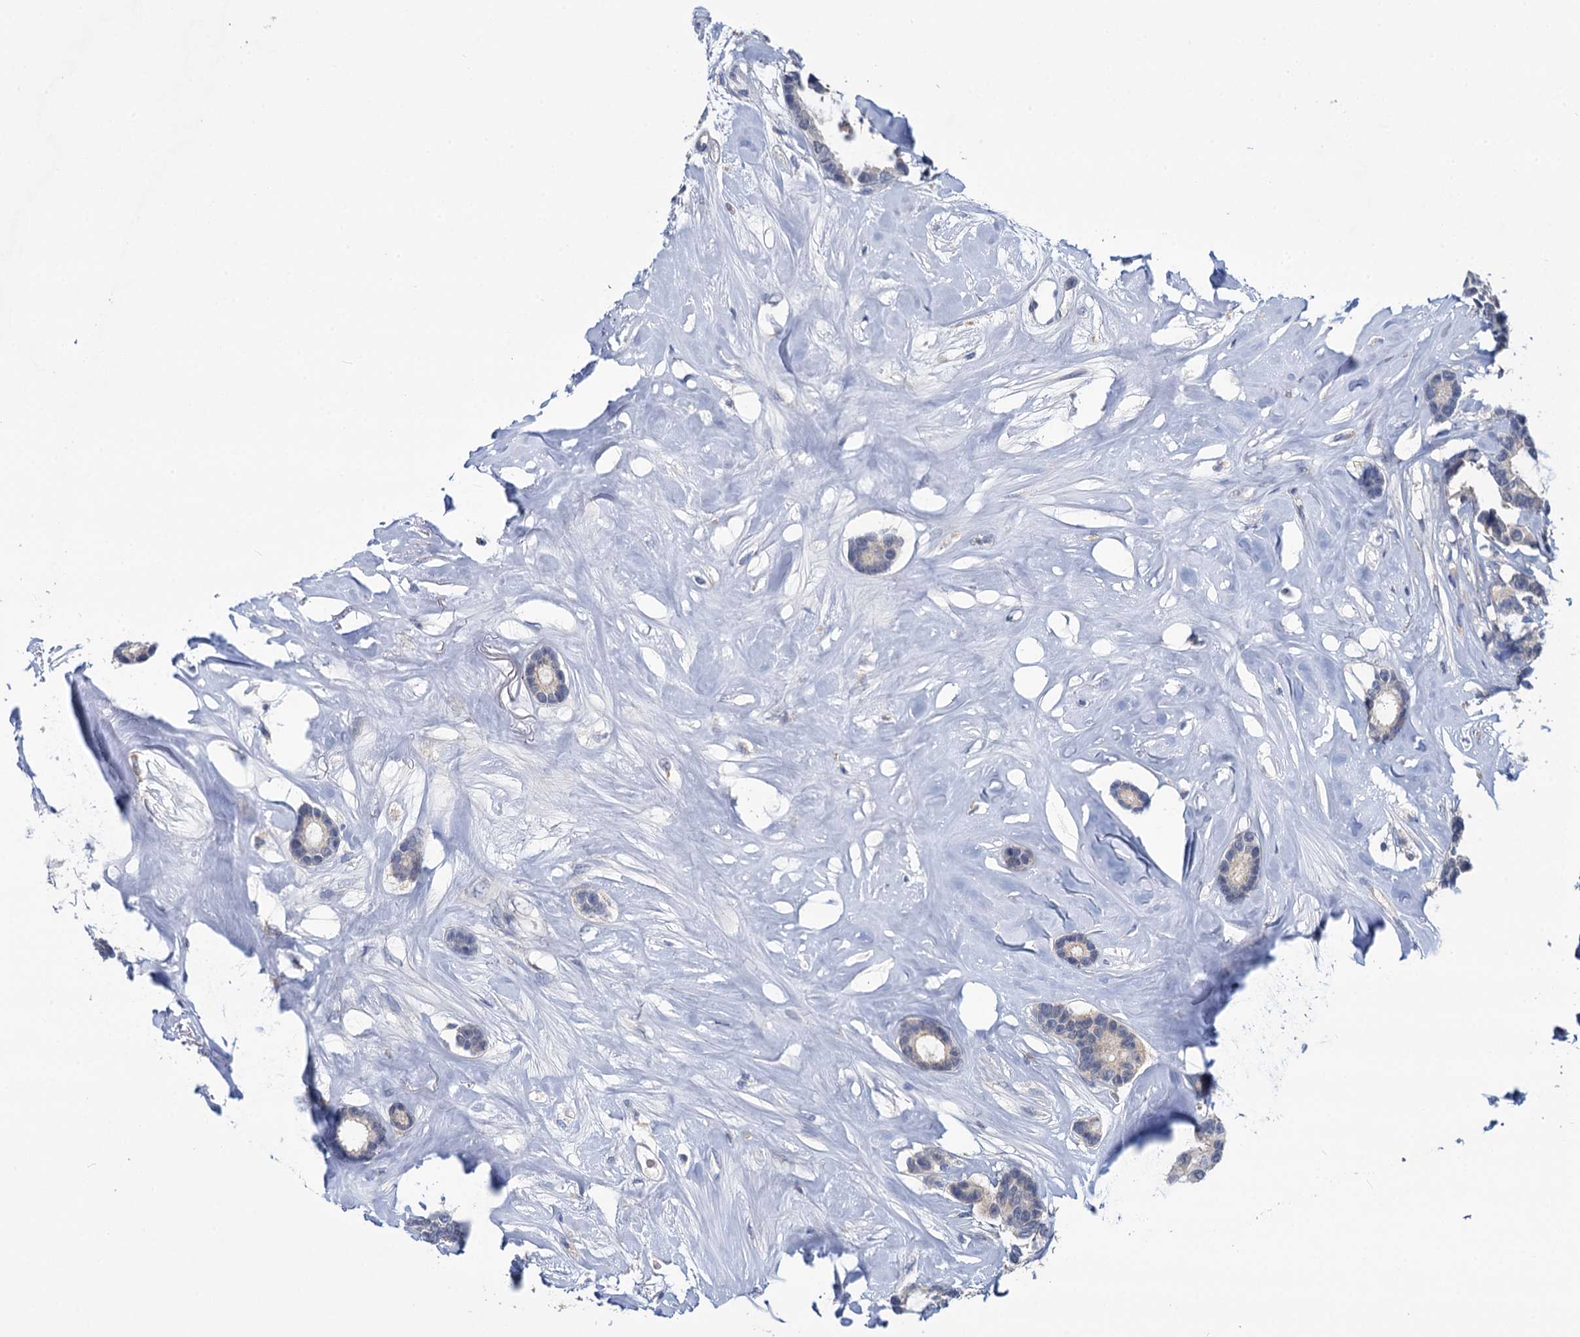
{"staining": {"intensity": "negative", "quantity": "none", "location": "none"}, "tissue": "breast cancer", "cell_type": "Tumor cells", "image_type": "cancer", "snomed": [{"axis": "morphology", "description": "Duct carcinoma"}, {"axis": "topography", "description": "Breast"}], "caption": "A histopathology image of breast cancer stained for a protein shows no brown staining in tumor cells. (IHC, brightfield microscopy, high magnification).", "gene": "ANKRD42", "patient": {"sex": "female", "age": 87}}